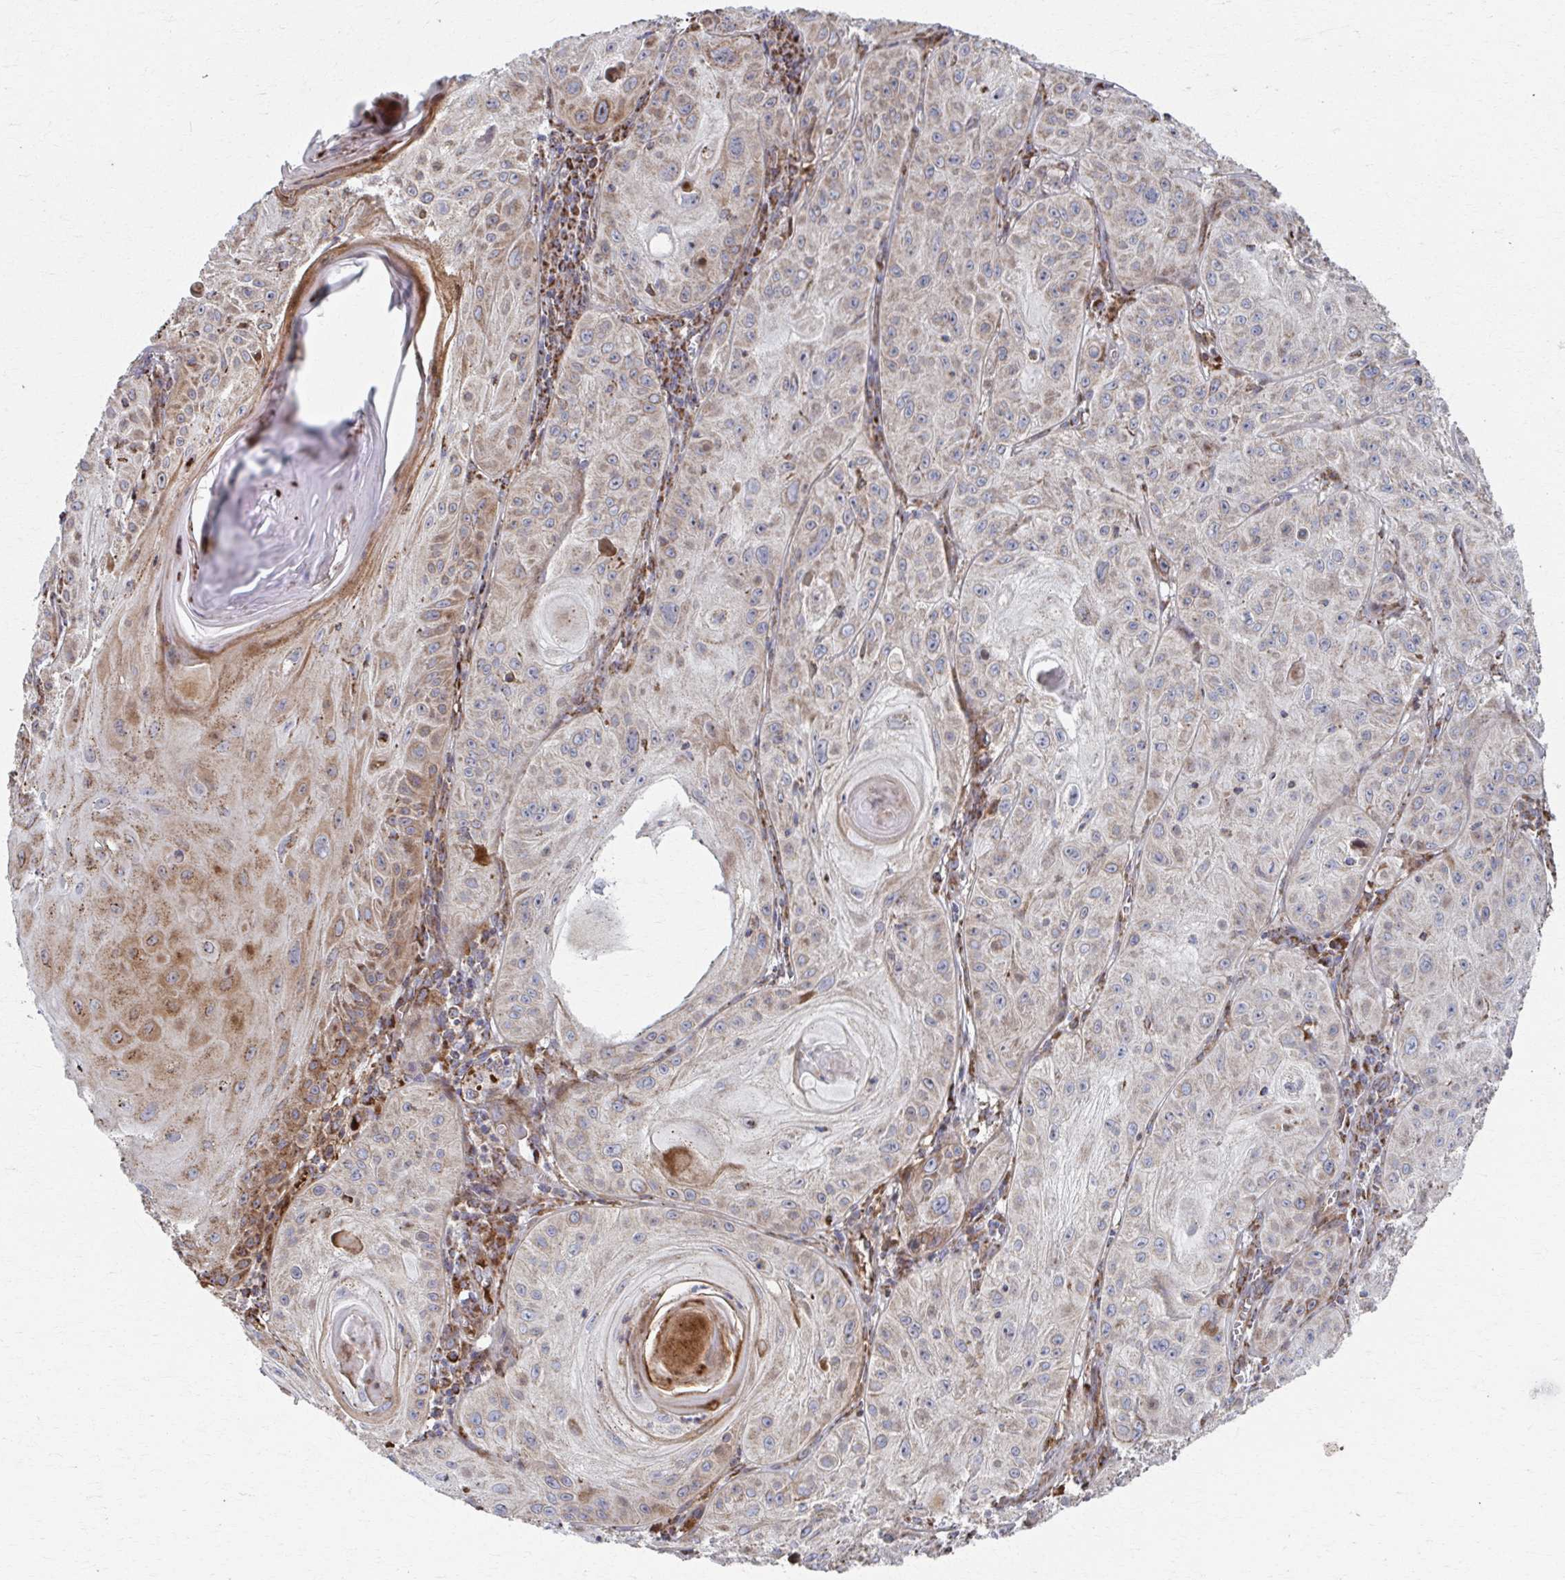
{"staining": {"intensity": "weak", "quantity": "<25%", "location": "cytoplasmic/membranous"}, "tissue": "skin cancer", "cell_type": "Tumor cells", "image_type": "cancer", "snomed": [{"axis": "morphology", "description": "Squamous cell carcinoma, NOS"}, {"axis": "topography", "description": "Skin"}], "caption": "DAB immunohistochemical staining of human squamous cell carcinoma (skin) demonstrates no significant staining in tumor cells. (DAB (3,3'-diaminobenzidine) immunohistochemistry, high magnification).", "gene": "SAT1", "patient": {"sex": "male", "age": 85}}